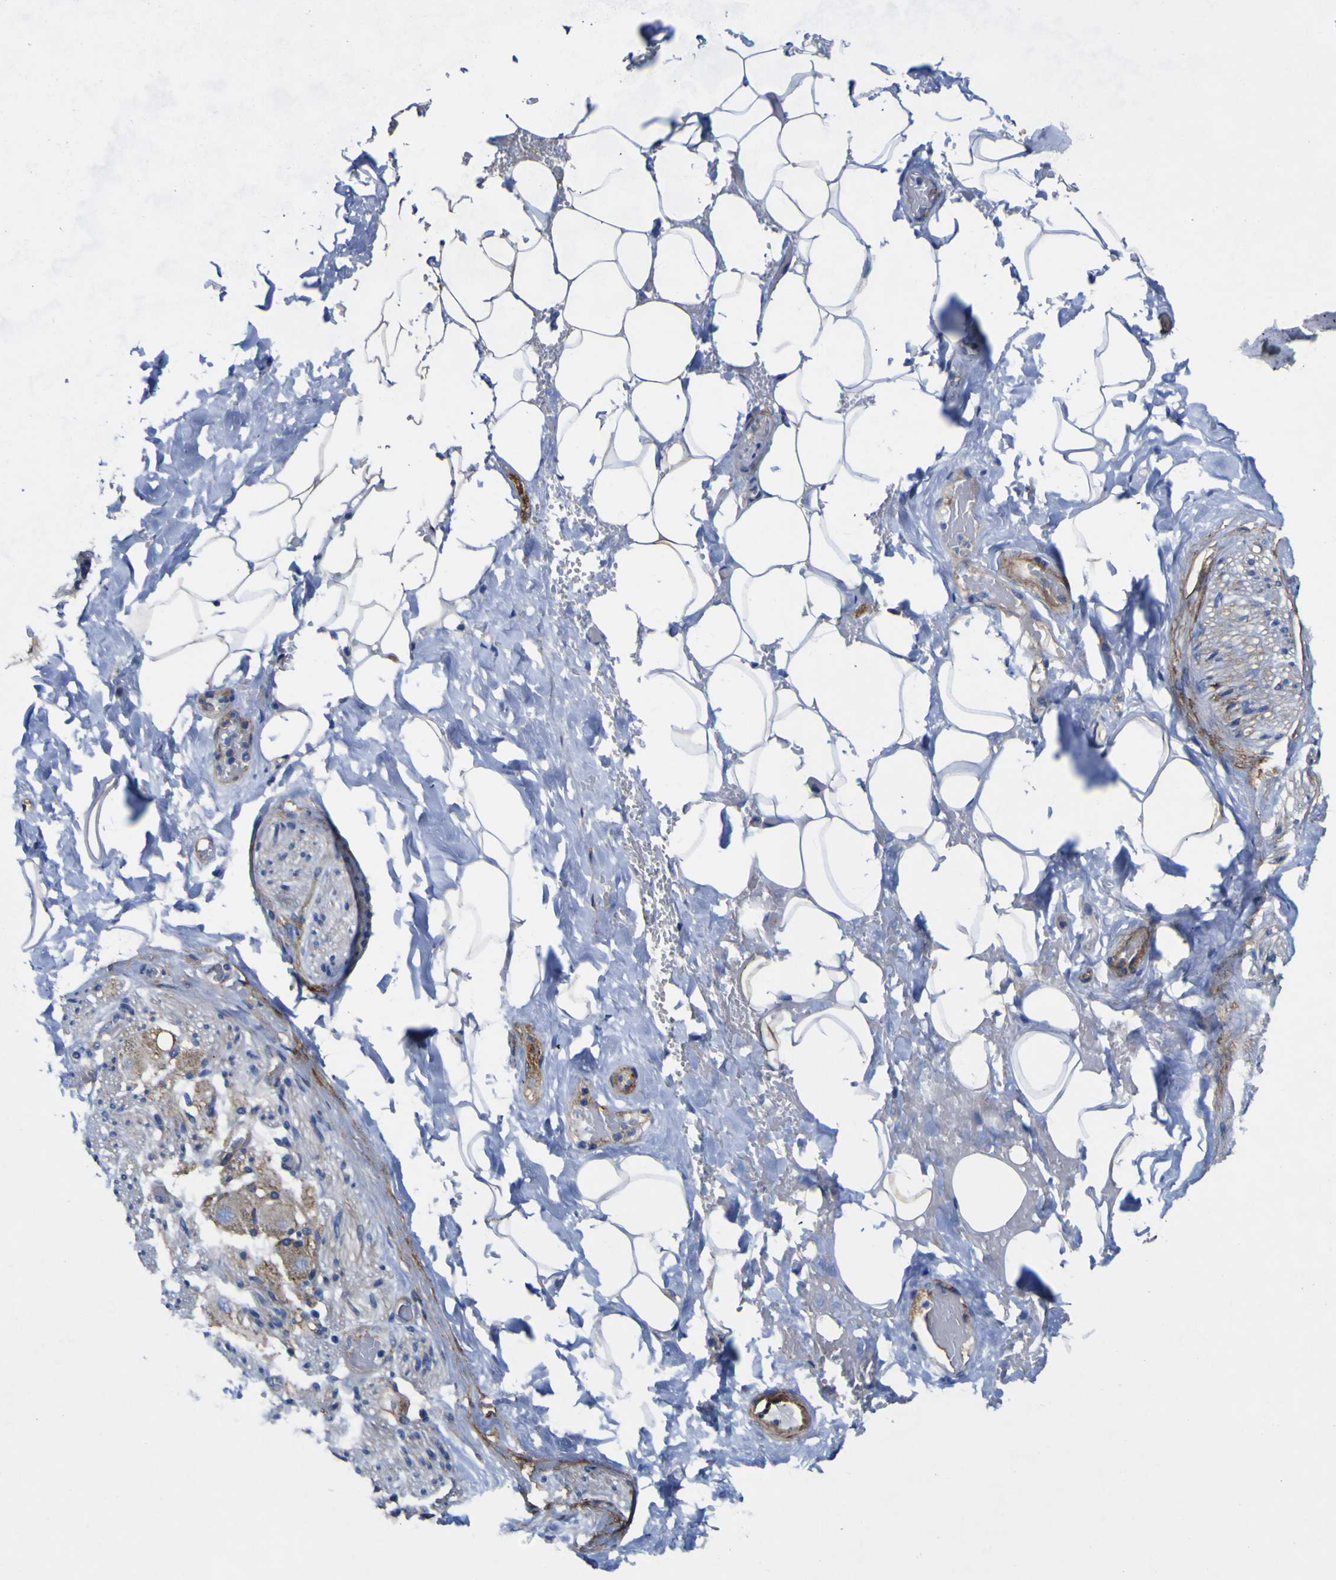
{"staining": {"intensity": "weak", "quantity": ">75%", "location": "cytoplasmic/membranous"}, "tissue": "adipose tissue", "cell_type": "Adipocytes", "image_type": "normal", "snomed": [{"axis": "morphology", "description": "Normal tissue, NOS"}, {"axis": "topography", "description": "Peripheral nerve tissue"}], "caption": "The immunohistochemical stain shows weak cytoplasmic/membranous positivity in adipocytes of unremarkable adipose tissue.", "gene": "CD151", "patient": {"sex": "male", "age": 70}}